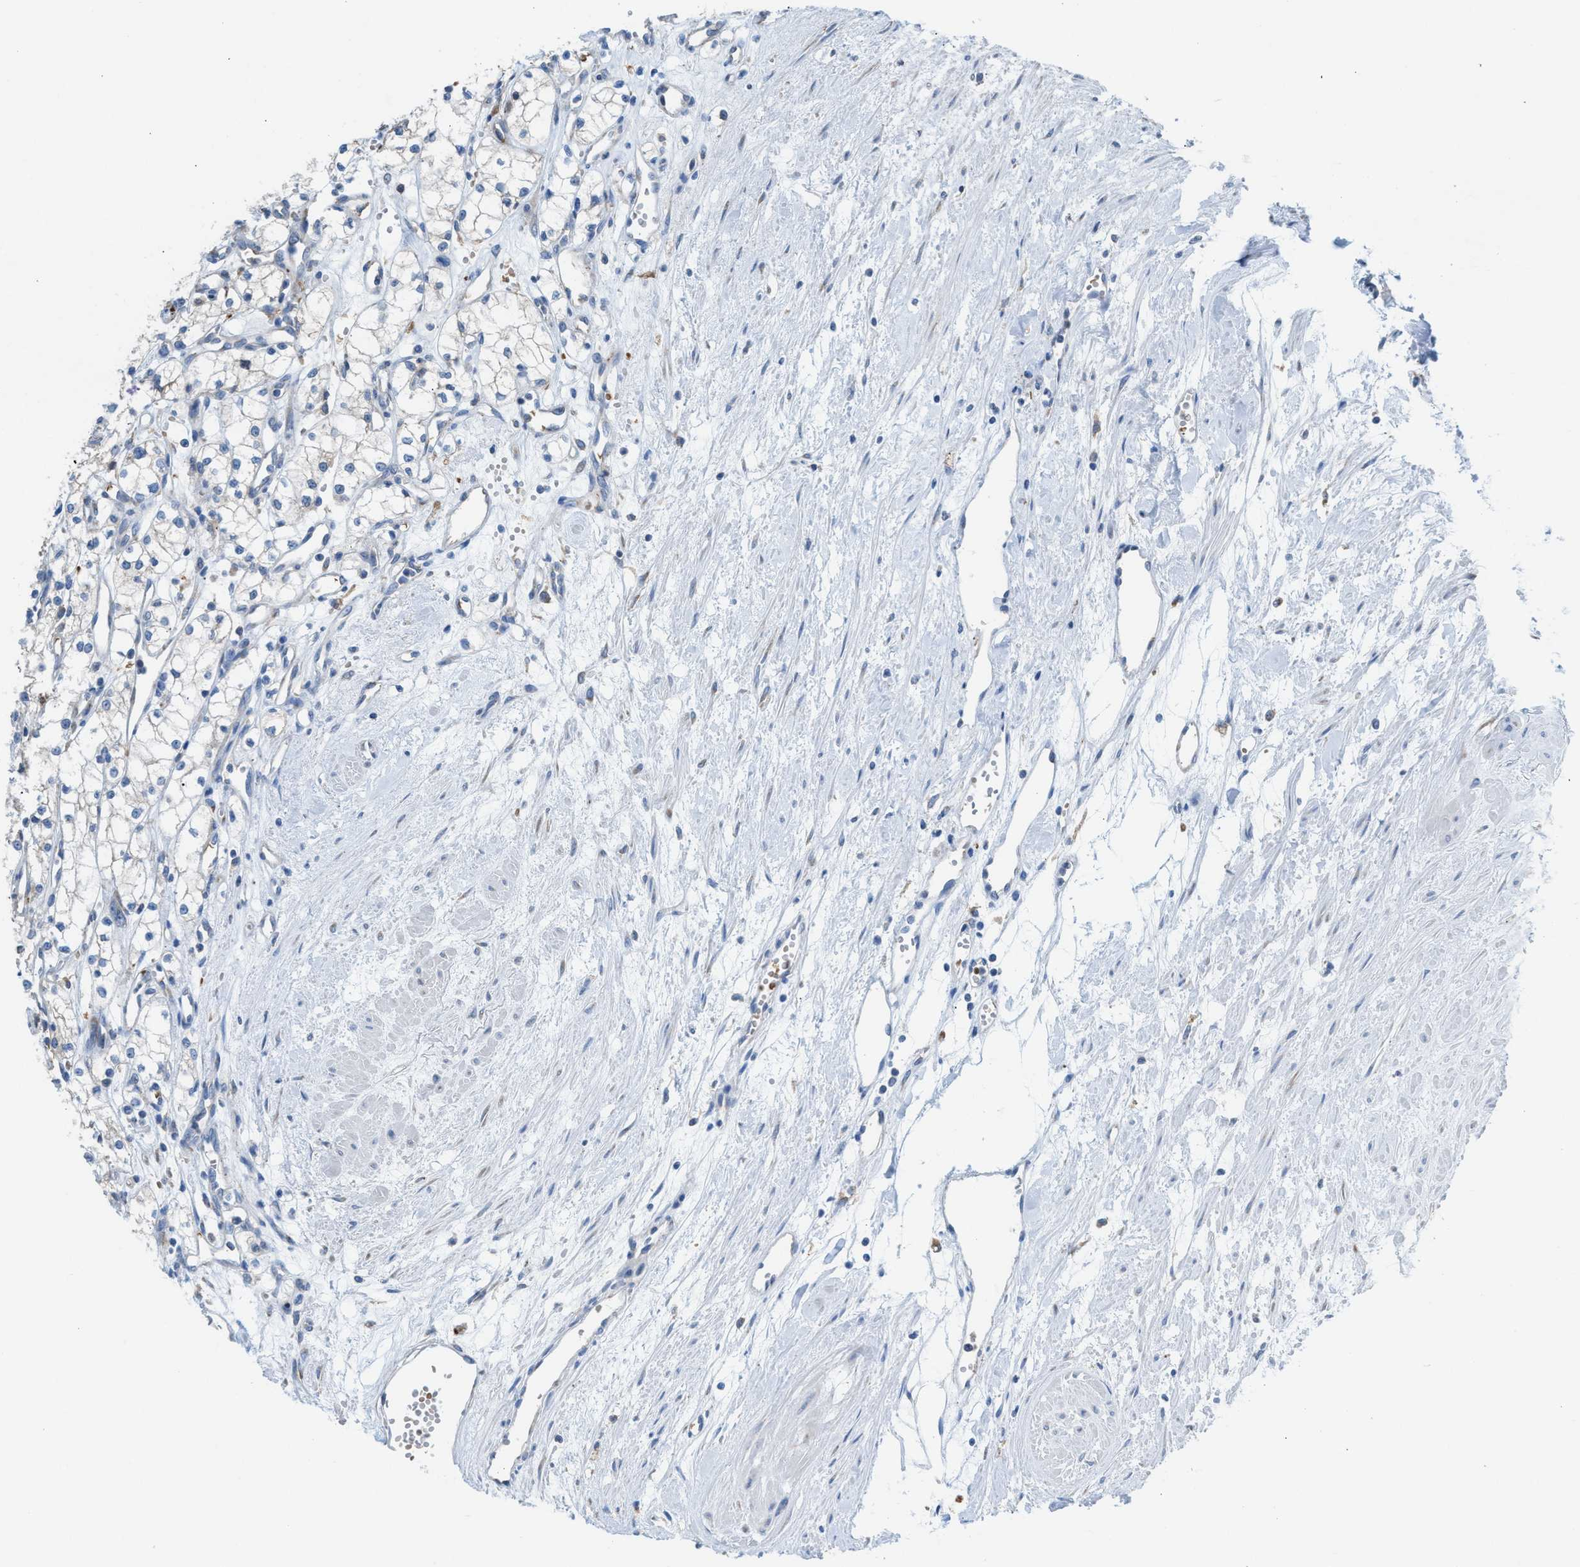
{"staining": {"intensity": "negative", "quantity": "none", "location": "none"}, "tissue": "renal cancer", "cell_type": "Tumor cells", "image_type": "cancer", "snomed": [{"axis": "morphology", "description": "Adenocarcinoma, NOS"}, {"axis": "topography", "description": "Kidney"}], "caption": "Tumor cells are negative for protein expression in human renal adenocarcinoma.", "gene": "CA3", "patient": {"sex": "male", "age": 59}}